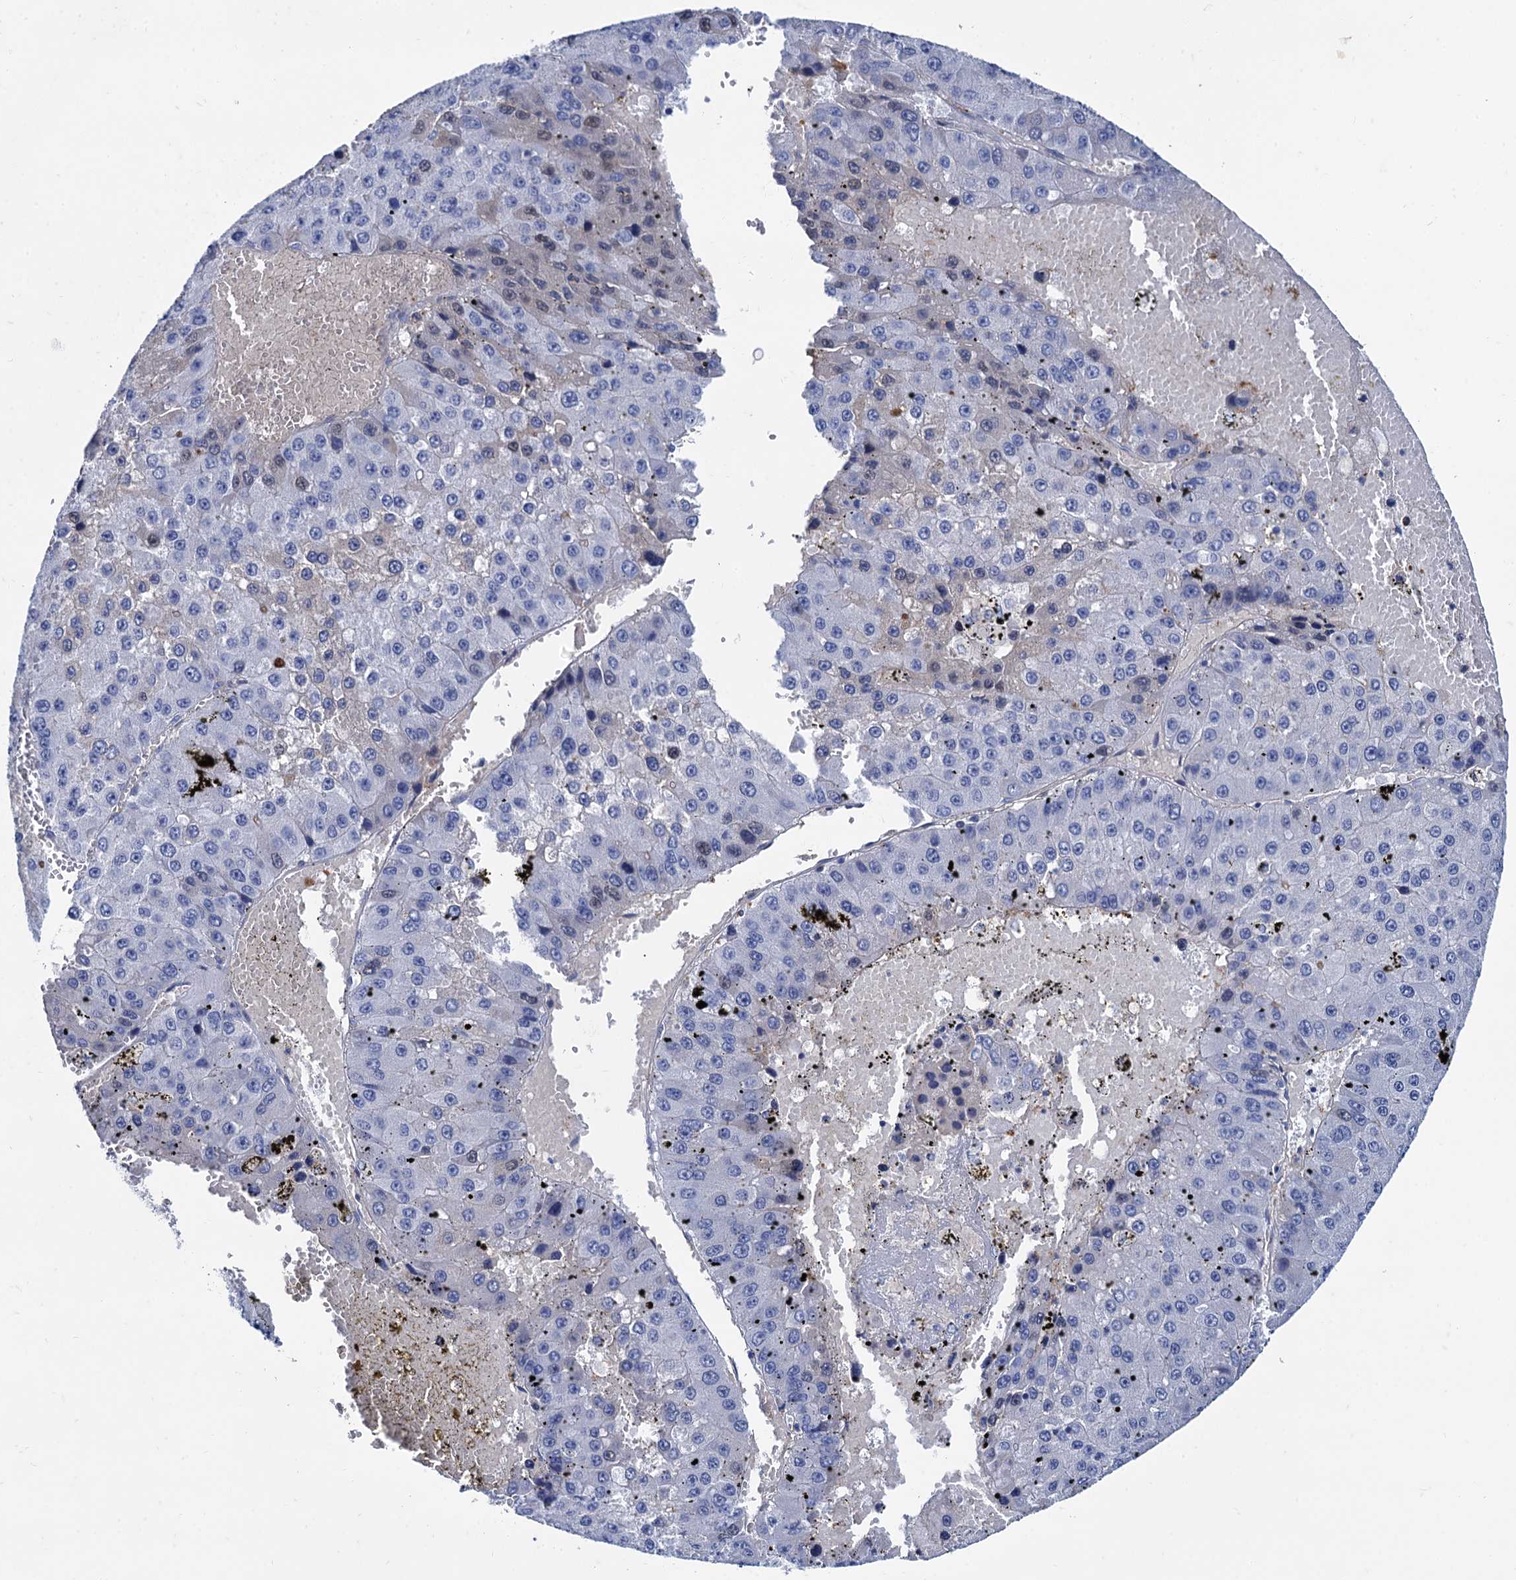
{"staining": {"intensity": "negative", "quantity": "none", "location": "none"}, "tissue": "liver cancer", "cell_type": "Tumor cells", "image_type": "cancer", "snomed": [{"axis": "morphology", "description": "Carcinoma, Hepatocellular, NOS"}, {"axis": "topography", "description": "Liver"}], "caption": "This is a micrograph of IHC staining of hepatocellular carcinoma (liver), which shows no expression in tumor cells.", "gene": "TMEM72", "patient": {"sex": "female", "age": 73}}